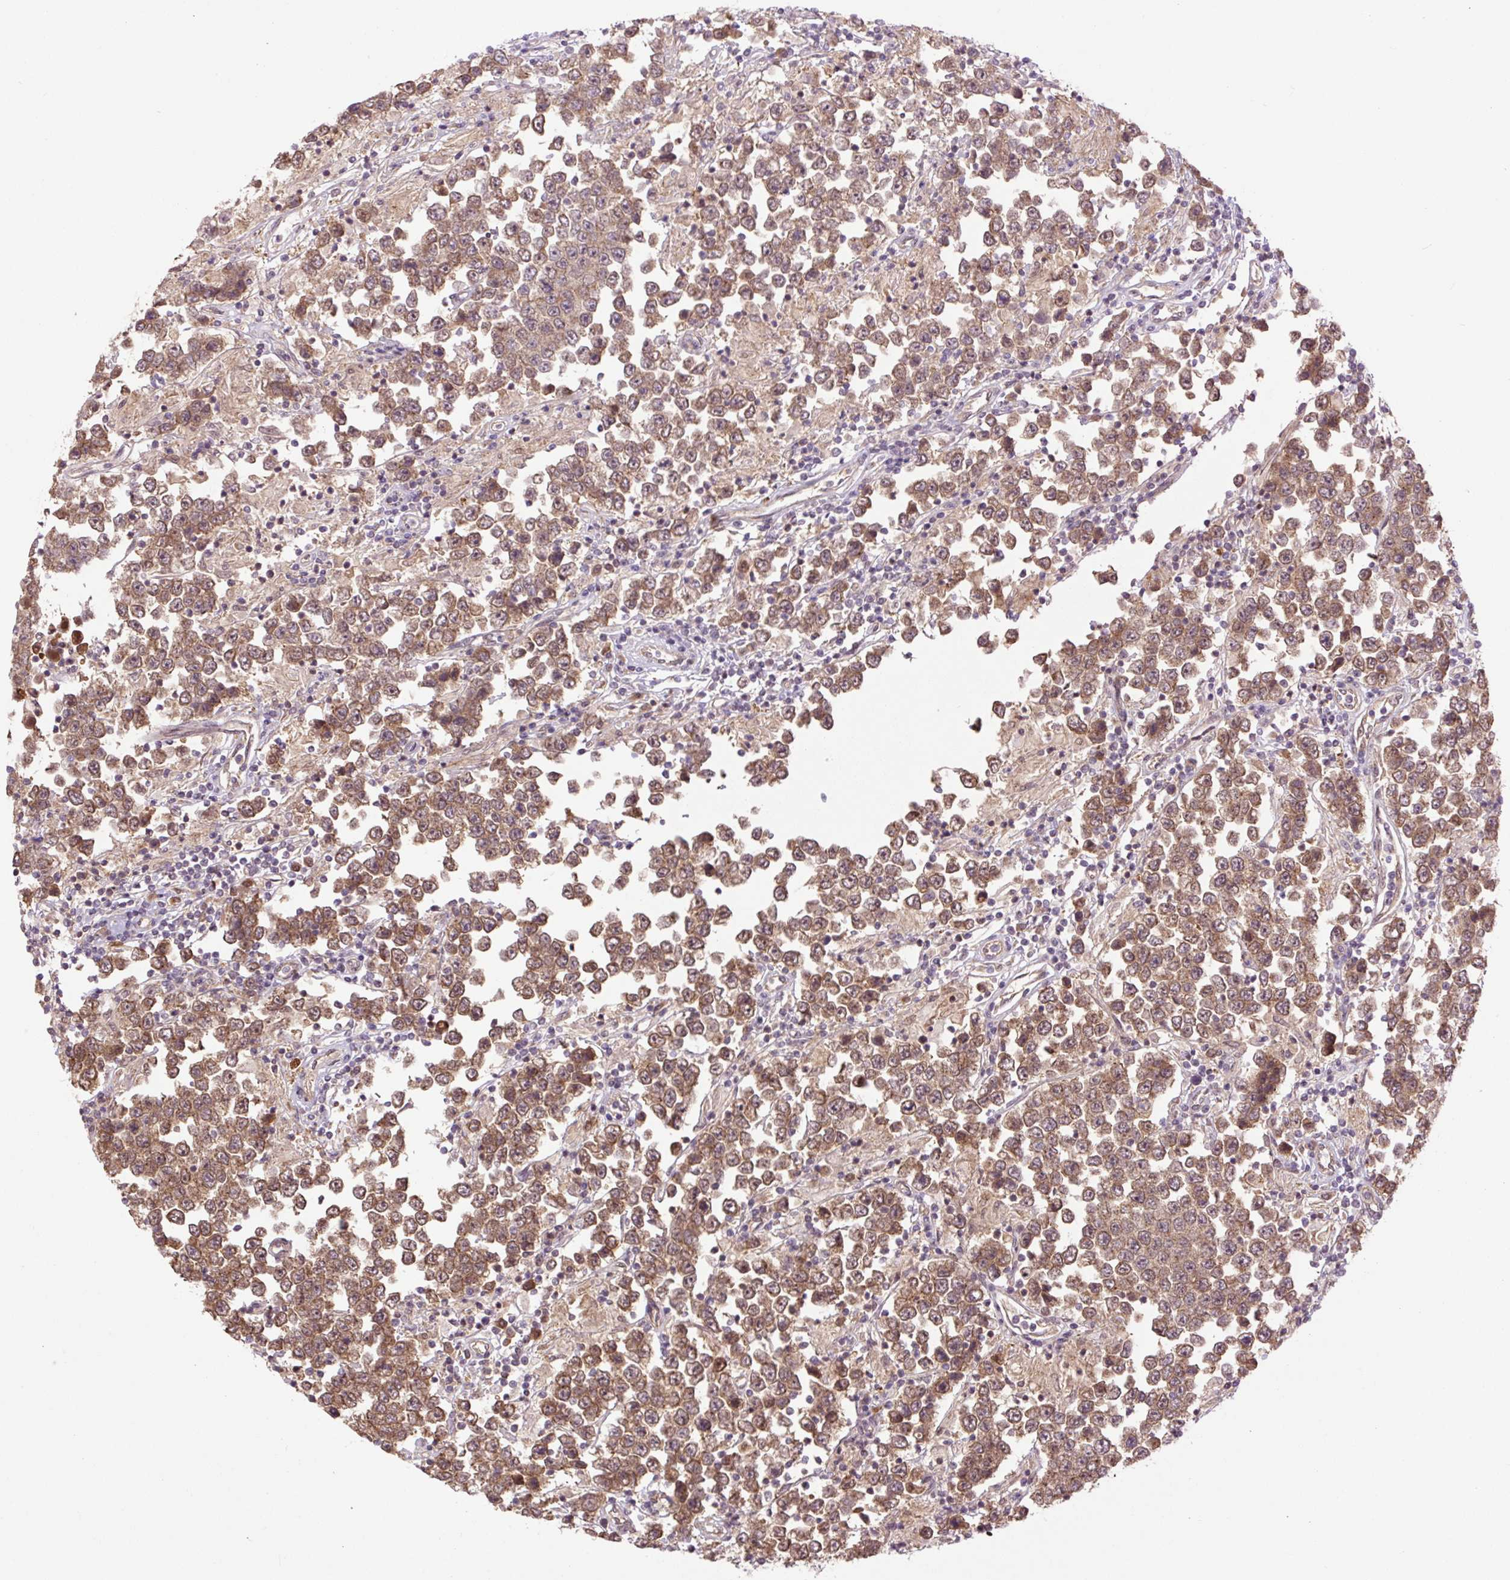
{"staining": {"intensity": "moderate", "quantity": ">75%", "location": "cytoplasmic/membranous"}, "tissue": "testis cancer", "cell_type": "Tumor cells", "image_type": "cancer", "snomed": [{"axis": "morphology", "description": "Normal tissue, NOS"}, {"axis": "morphology", "description": "Urothelial carcinoma, High grade"}, {"axis": "morphology", "description": "Seminoma, NOS"}, {"axis": "morphology", "description": "Carcinoma, Embryonal, NOS"}, {"axis": "topography", "description": "Urinary bladder"}, {"axis": "topography", "description": "Testis"}], "caption": "An immunohistochemistry (IHC) histopathology image of tumor tissue is shown. Protein staining in brown shows moderate cytoplasmic/membranous positivity in embryonal carcinoma (testis) within tumor cells. The protein of interest is shown in brown color, while the nuclei are stained blue.", "gene": "TPT1", "patient": {"sex": "male", "age": 41}}